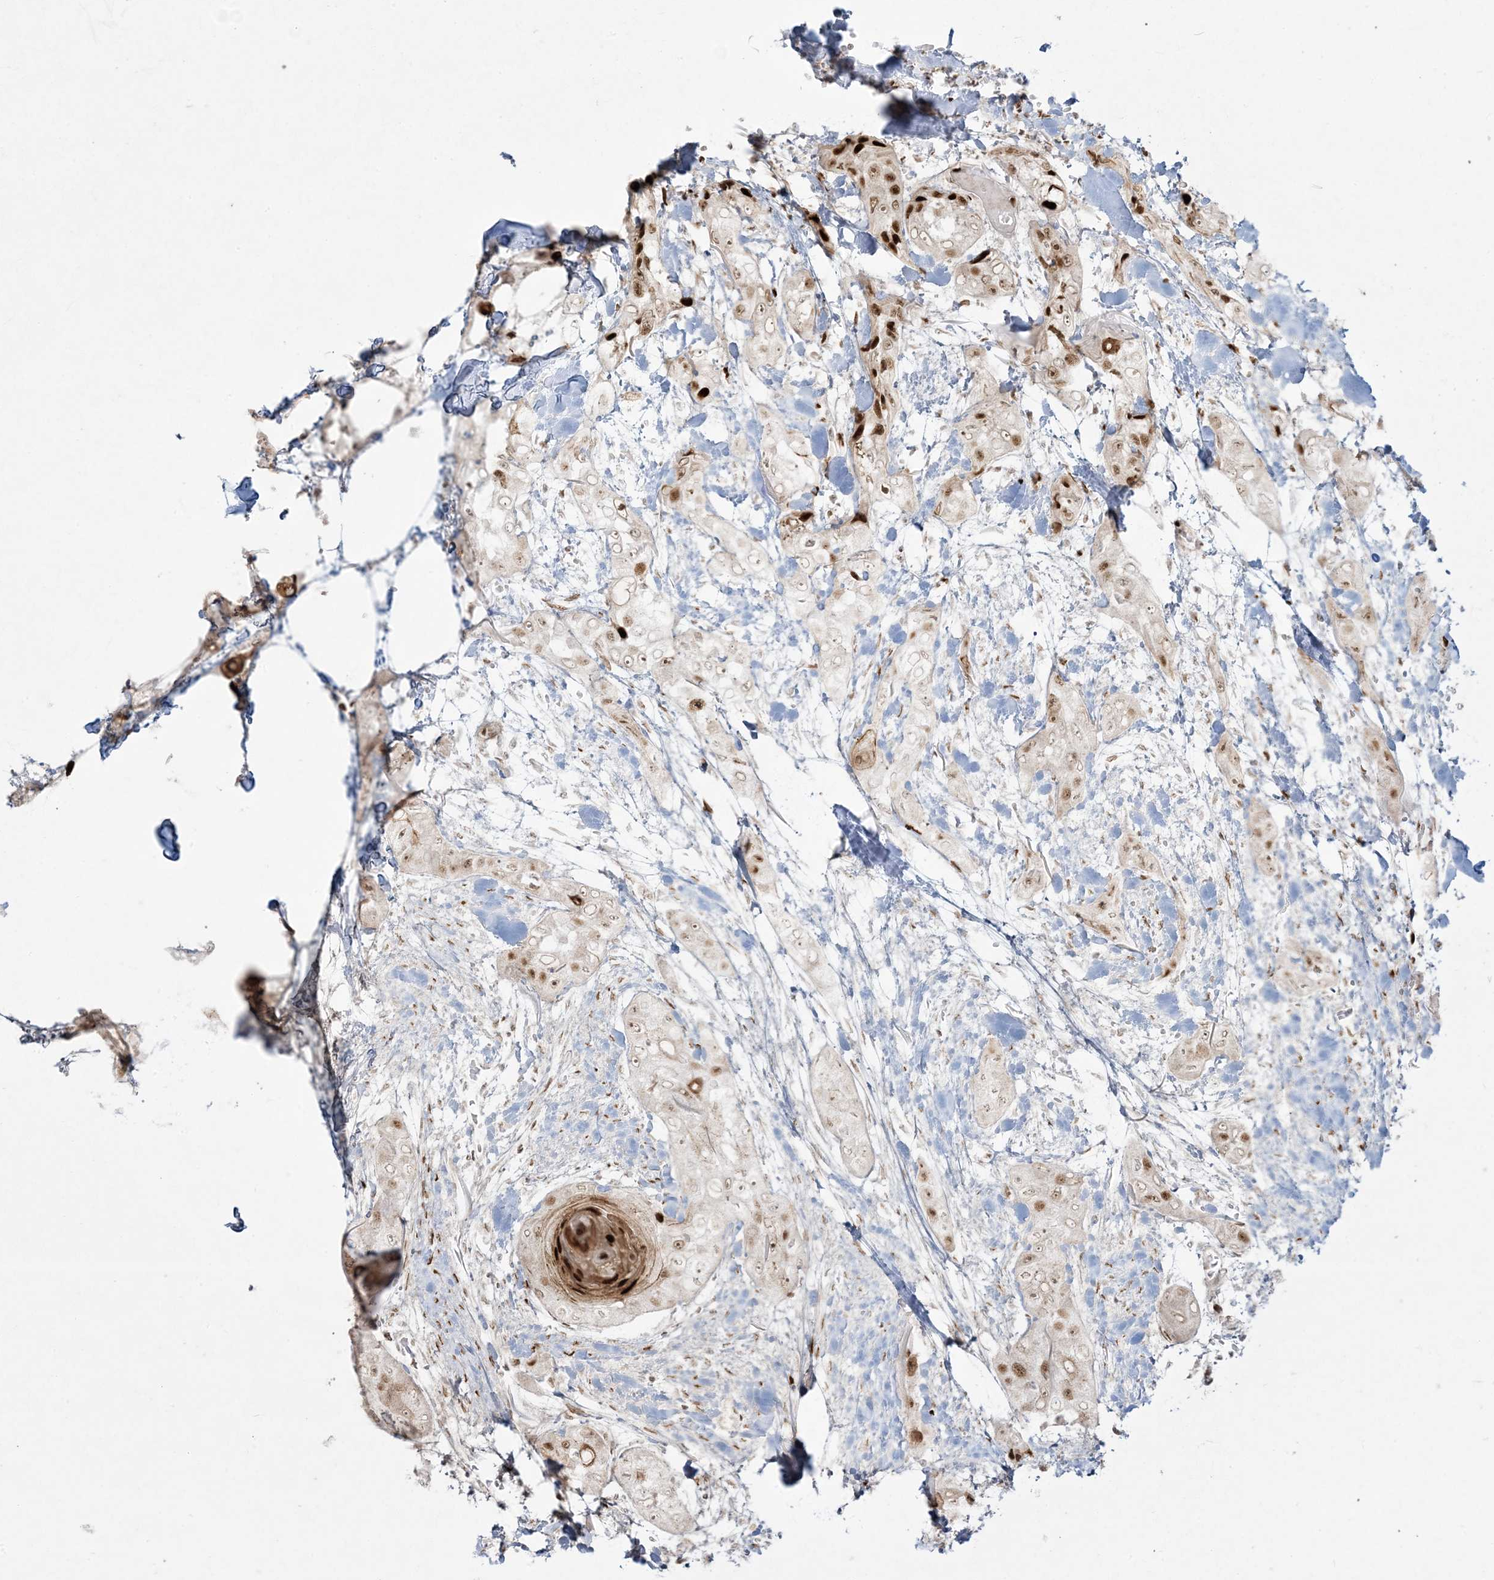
{"staining": {"intensity": "strong", "quantity": "<25%", "location": "nuclear"}, "tissue": "head and neck cancer", "cell_type": "Tumor cells", "image_type": "cancer", "snomed": [{"axis": "morphology", "description": "Normal tissue, NOS"}, {"axis": "morphology", "description": "Squamous cell carcinoma, NOS"}, {"axis": "topography", "description": "Skeletal muscle"}, {"axis": "topography", "description": "Head-Neck"}], "caption": "Strong nuclear protein positivity is seen in about <25% of tumor cells in head and neck squamous cell carcinoma. (brown staining indicates protein expression, while blue staining denotes nuclei).", "gene": "RBM10", "patient": {"sex": "male", "age": 51}}